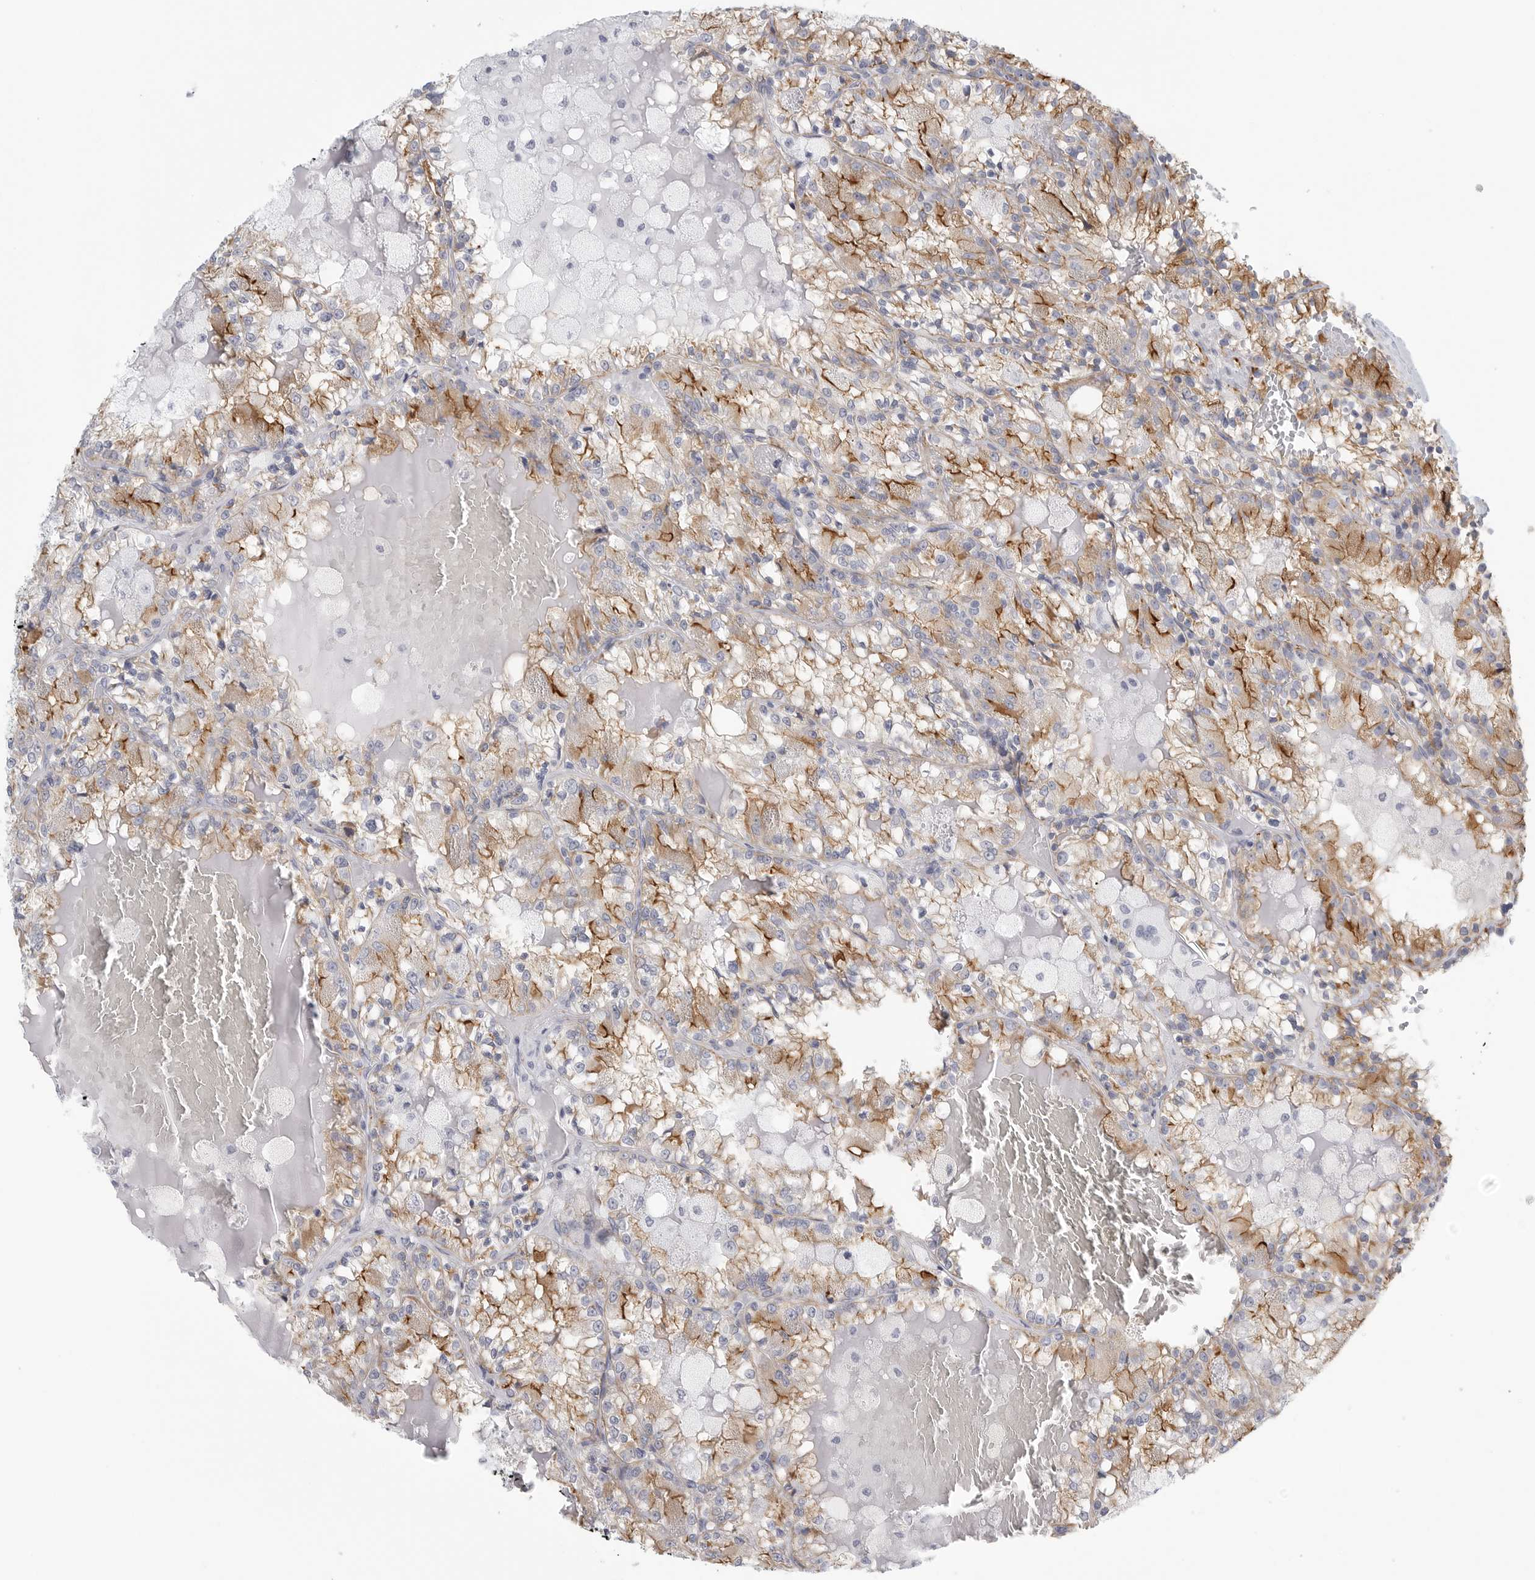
{"staining": {"intensity": "moderate", "quantity": "25%-75%", "location": "cytoplasmic/membranous"}, "tissue": "renal cancer", "cell_type": "Tumor cells", "image_type": "cancer", "snomed": [{"axis": "morphology", "description": "Adenocarcinoma, NOS"}, {"axis": "topography", "description": "Kidney"}], "caption": "Renal cancer (adenocarcinoma) tissue reveals moderate cytoplasmic/membranous positivity in about 25%-75% of tumor cells", "gene": "TNR", "patient": {"sex": "female", "age": 56}}